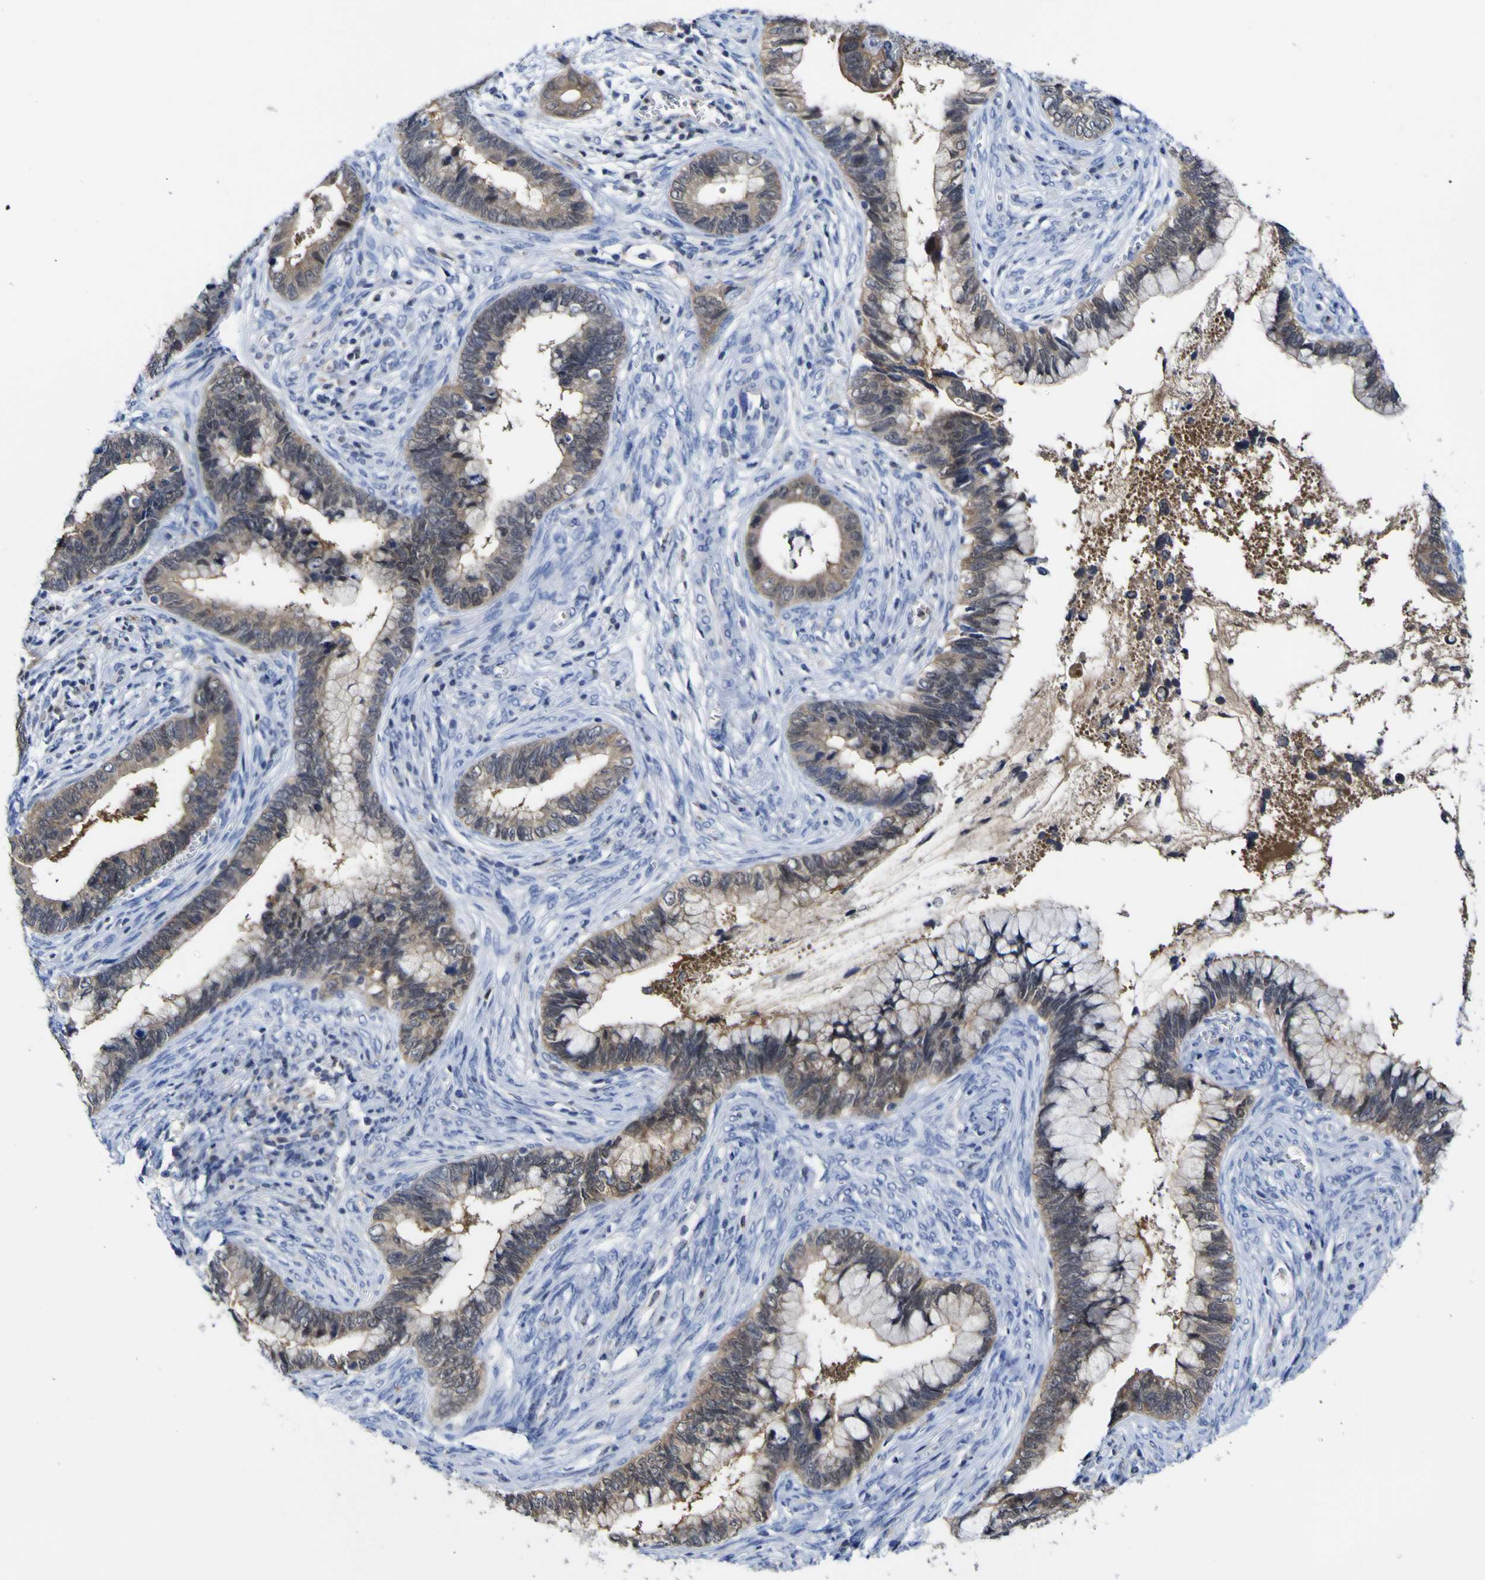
{"staining": {"intensity": "weak", "quantity": ">75%", "location": "cytoplasmic/membranous"}, "tissue": "cervical cancer", "cell_type": "Tumor cells", "image_type": "cancer", "snomed": [{"axis": "morphology", "description": "Adenocarcinoma, NOS"}, {"axis": "topography", "description": "Cervix"}], "caption": "Human cervical cancer (adenocarcinoma) stained for a protein (brown) reveals weak cytoplasmic/membranous positive expression in approximately >75% of tumor cells.", "gene": "CASP6", "patient": {"sex": "female", "age": 44}}